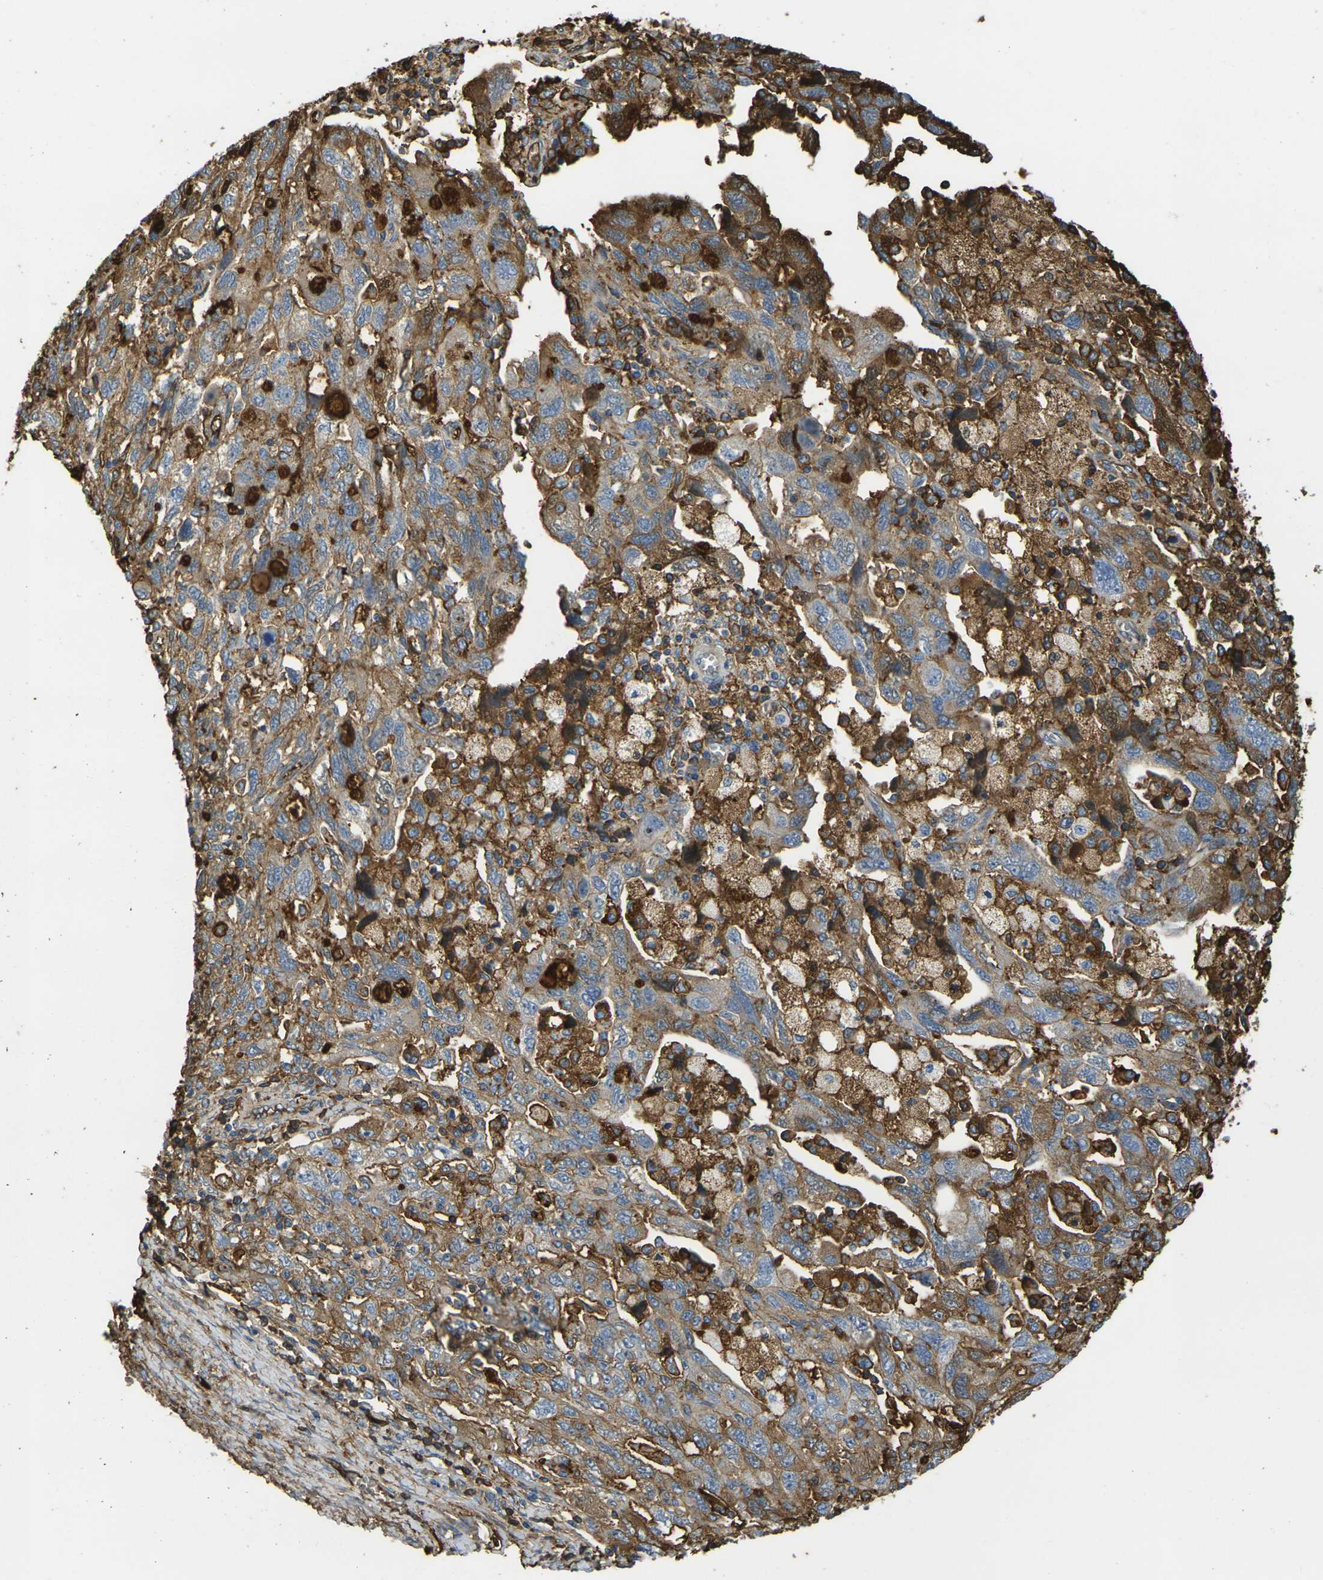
{"staining": {"intensity": "strong", "quantity": ">75%", "location": "cytoplasmic/membranous"}, "tissue": "ovarian cancer", "cell_type": "Tumor cells", "image_type": "cancer", "snomed": [{"axis": "morphology", "description": "Carcinoma, NOS"}, {"axis": "morphology", "description": "Cystadenocarcinoma, serous, NOS"}, {"axis": "topography", "description": "Ovary"}], "caption": "The photomicrograph displays a brown stain indicating the presence of a protein in the cytoplasmic/membranous of tumor cells in ovarian cancer. Nuclei are stained in blue.", "gene": "PLCD1", "patient": {"sex": "female", "age": 69}}